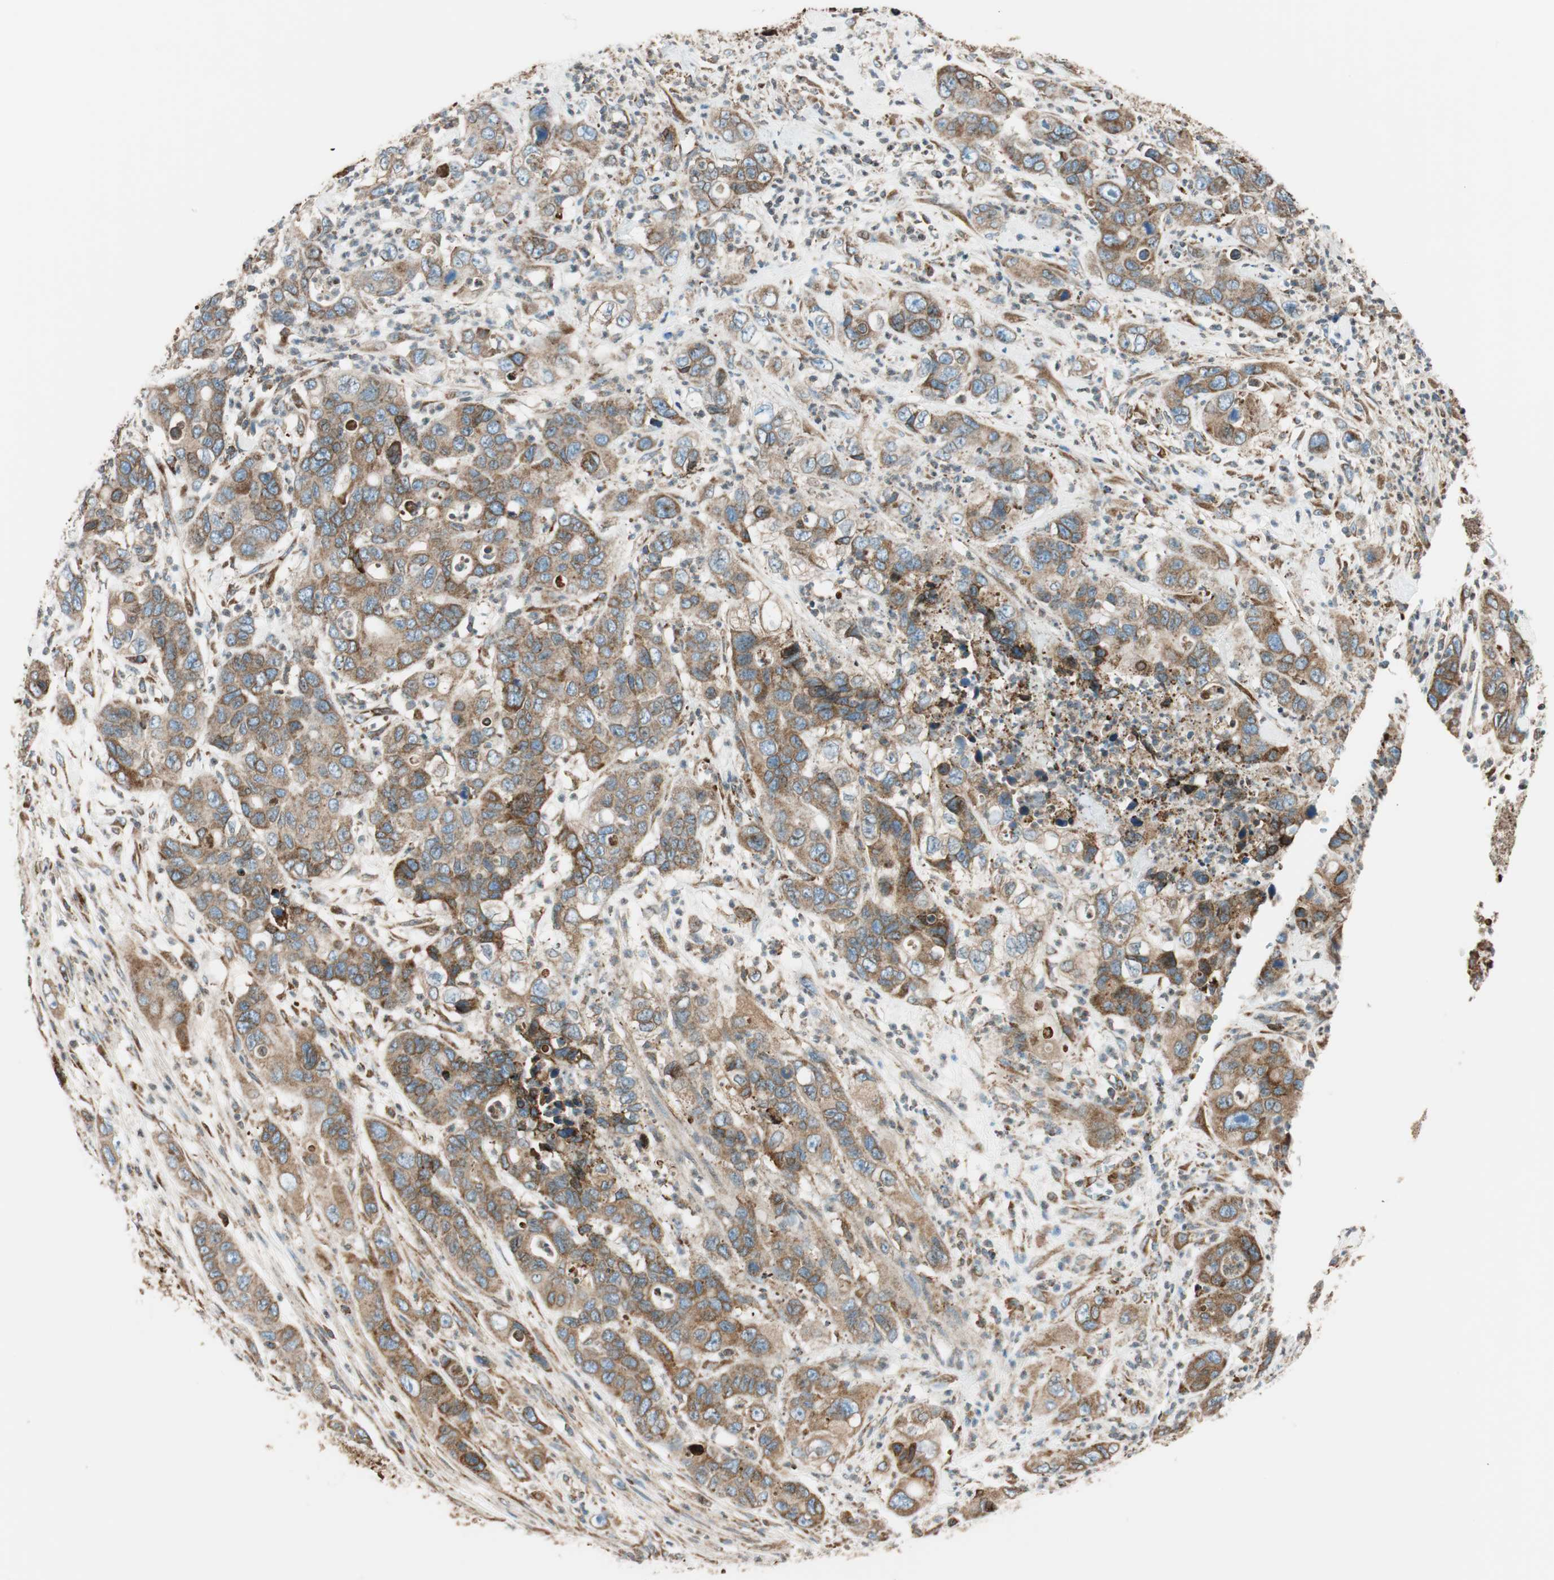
{"staining": {"intensity": "moderate", "quantity": ">75%", "location": "cytoplasmic/membranous"}, "tissue": "pancreatic cancer", "cell_type": "Tumor cells", "image_type": "cancer", "snomed": [{"axis": "morphology", "description": "Adenocarcinoma, NOS"}, {"axis": "topography", "description": "Pancreas"}], "caption": "A histopathology image of human adenocarcinoma (pancreatic) stained for a protein demonstrates moderate cytoplasmic/membranous brown staining in tumor cells. (IHC, brightfield microscopy, high magnification).", "gene": "PRKCSH", "patient": {"sex": "female", "age": 71}}